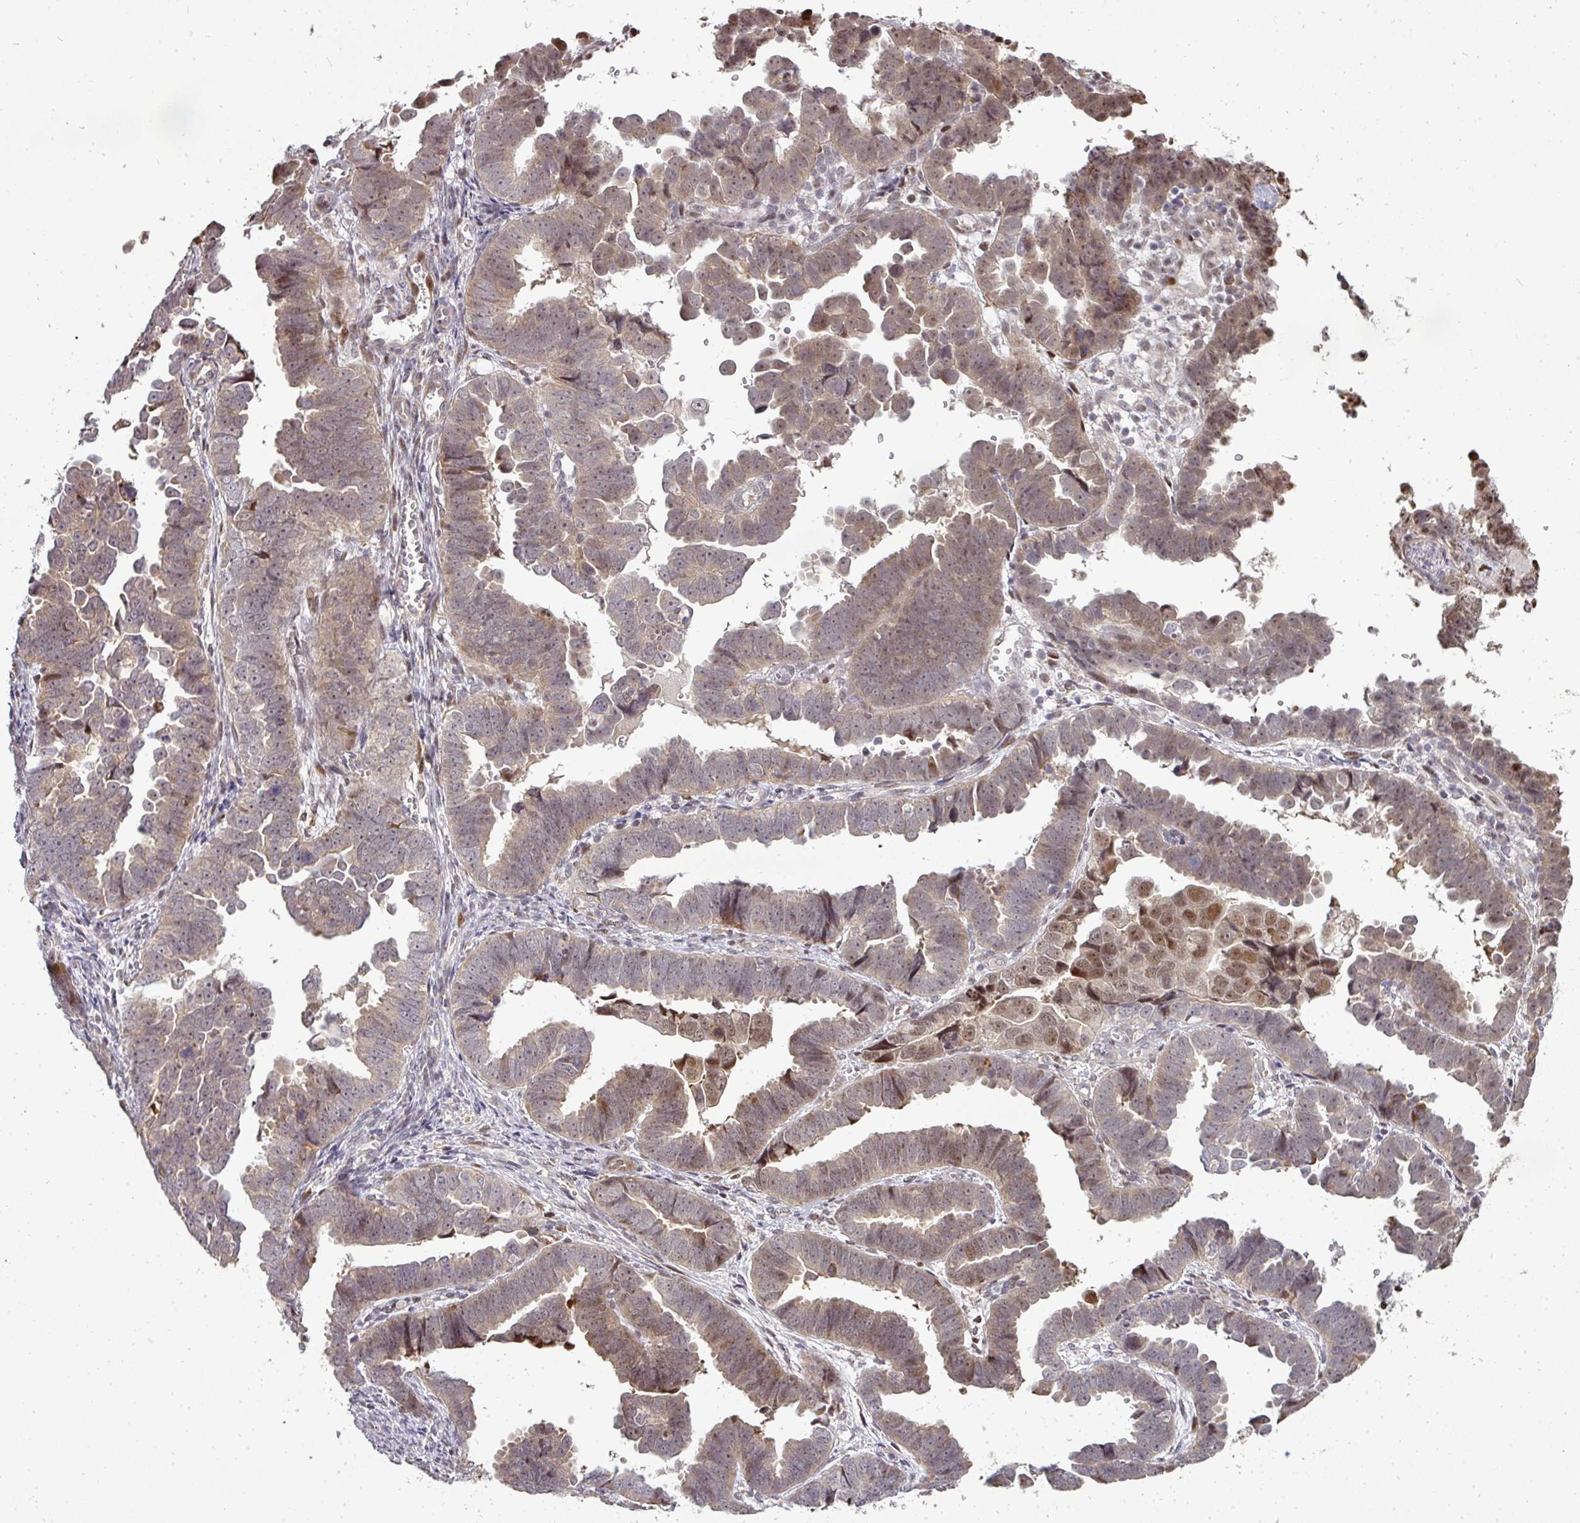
{"staining": {"intensity": "moderate", "quantity": "25%-75%", "location": "cytoplasmic/membranous,nuclear"}, "tissue": "endometrial cancer", "cell_type": "Tumor cells", "image_type": "cancer", "snomed": [{"axis": "morphology", "description": "Adenocarcinoma, NOS"}, {"axis": "topography", "description": "Endometrium"}], "caption": "Endometrial cancer stained with immunohistochemistry (IHC) exhibits moderate cytoplasmic/membranous and nuclear staining in about 25%-75% of tumor cells.", "gene": "PATZ1", "patient": {"sex": "female", "age": 75}}